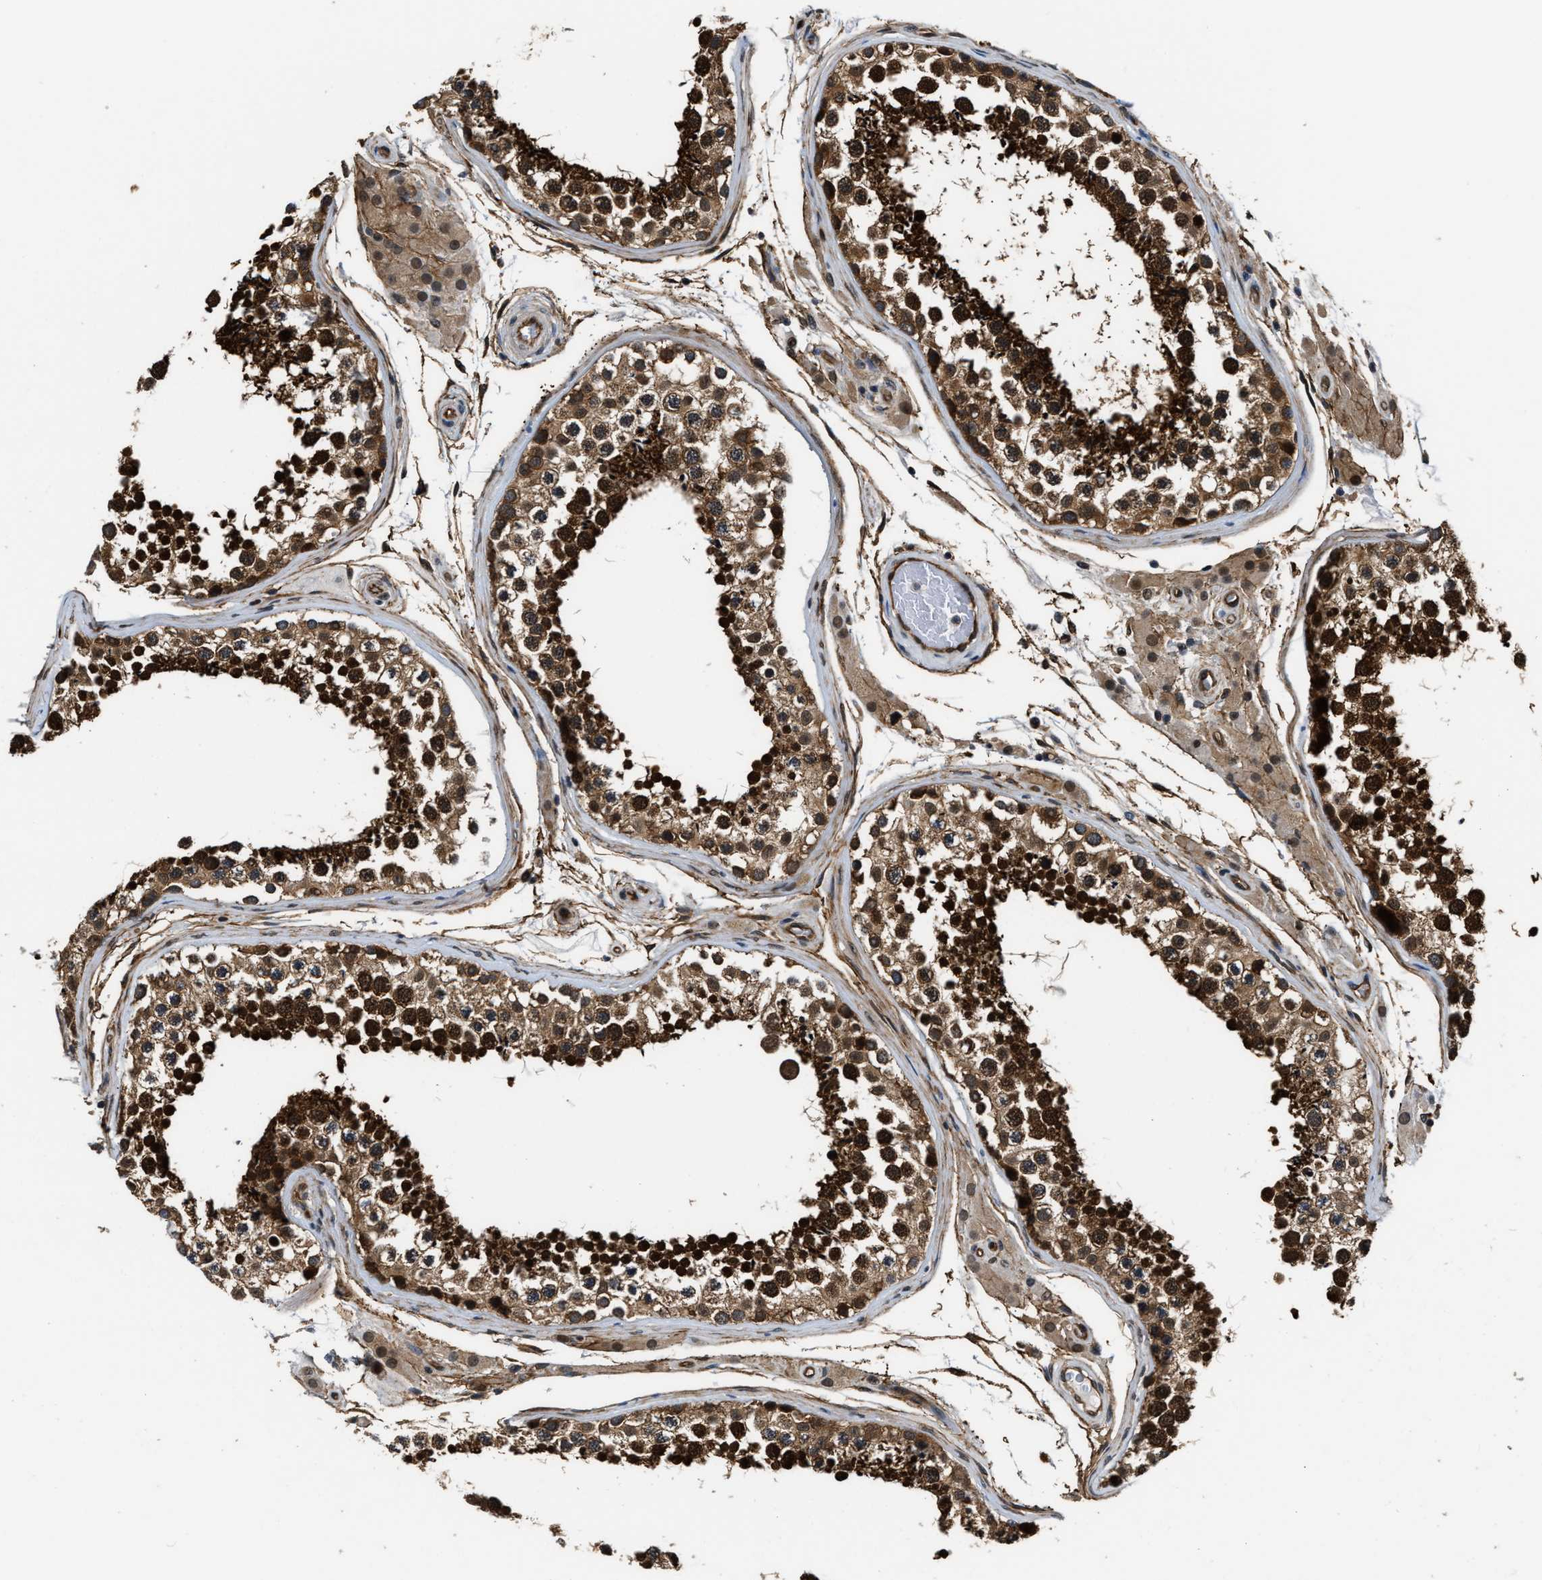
{"staining": {"intensity": "strong", "quantity": ">75%", "location": "cytoplasmic/membranous,nuclear"}, "tissue": "testis", "cell_type": "Cells in seminiferous ducts", "image_type": "normal", "snomed": [{"axis": "morphology", "description": "Normal tissue, NOS"}, {"axis": "topography", "description": "Testis"}], "caption": "This is a micrograph of immunohistochemistry (IHC) staining of unremarkable testis, which shows strong staining in the cytoplasmic/membranous,nuclear of cells in seminiferous ducts.", "gene": "COPS2", "patient": {"sex": "male", "age": 46}}